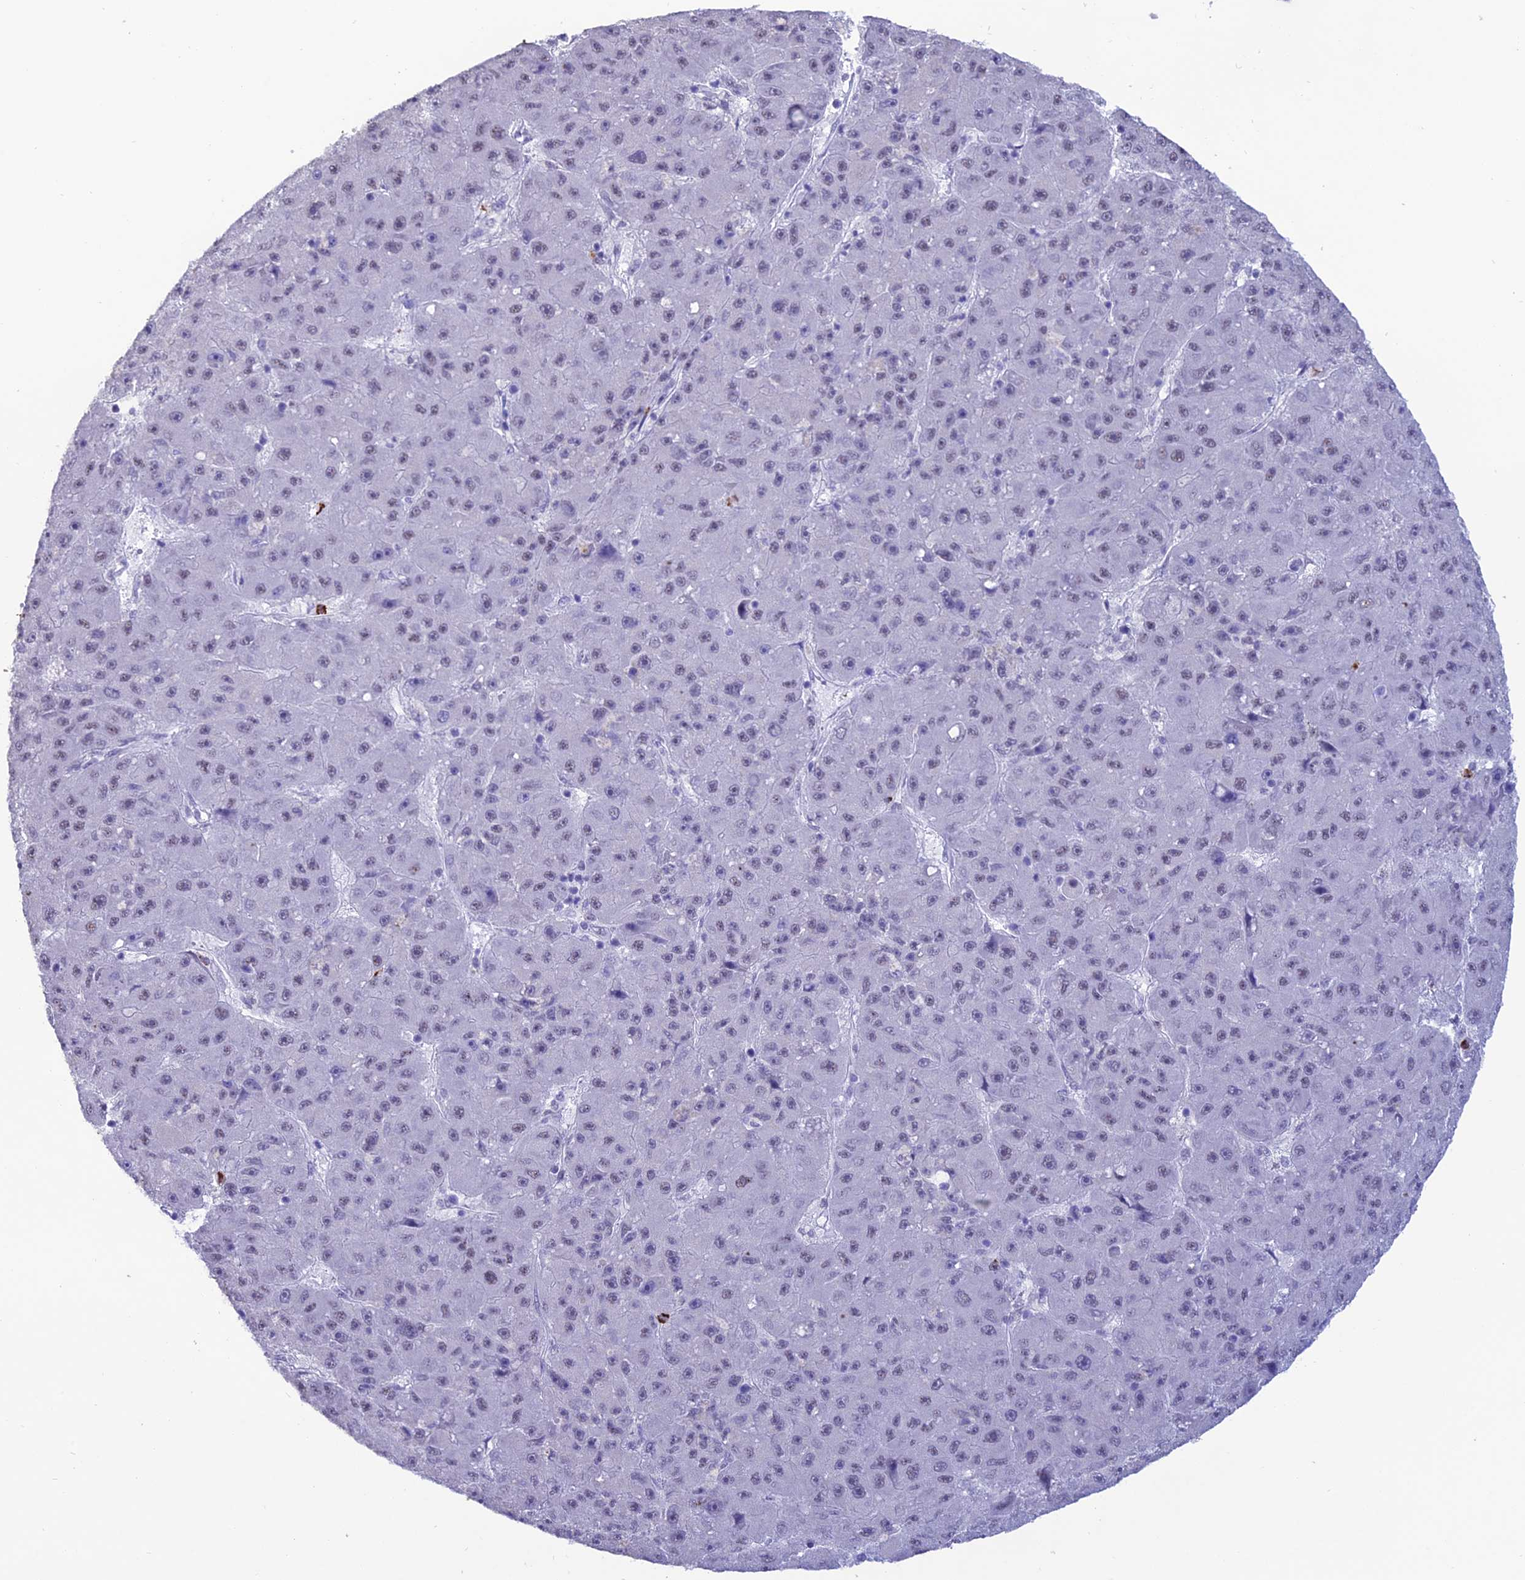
{"staining": {"intensity": "negative", "quantity": "none", "location": "none"}, "tissue": "liver cancer", "cell_type": "Tumor cells", "image_type": "cancer", "snomed": [{"axis": "morphology", "description": "Carcinoma, Hepatocellular, NOS"}, {"axis": "topography", "description": "Liver"}], "caption": "Liver cancer was stained to show a protein in brown. There is no significant expression in tumor cells.", "gene": "MFSD2B", "patient": {"sex": "male", "age": 67}}